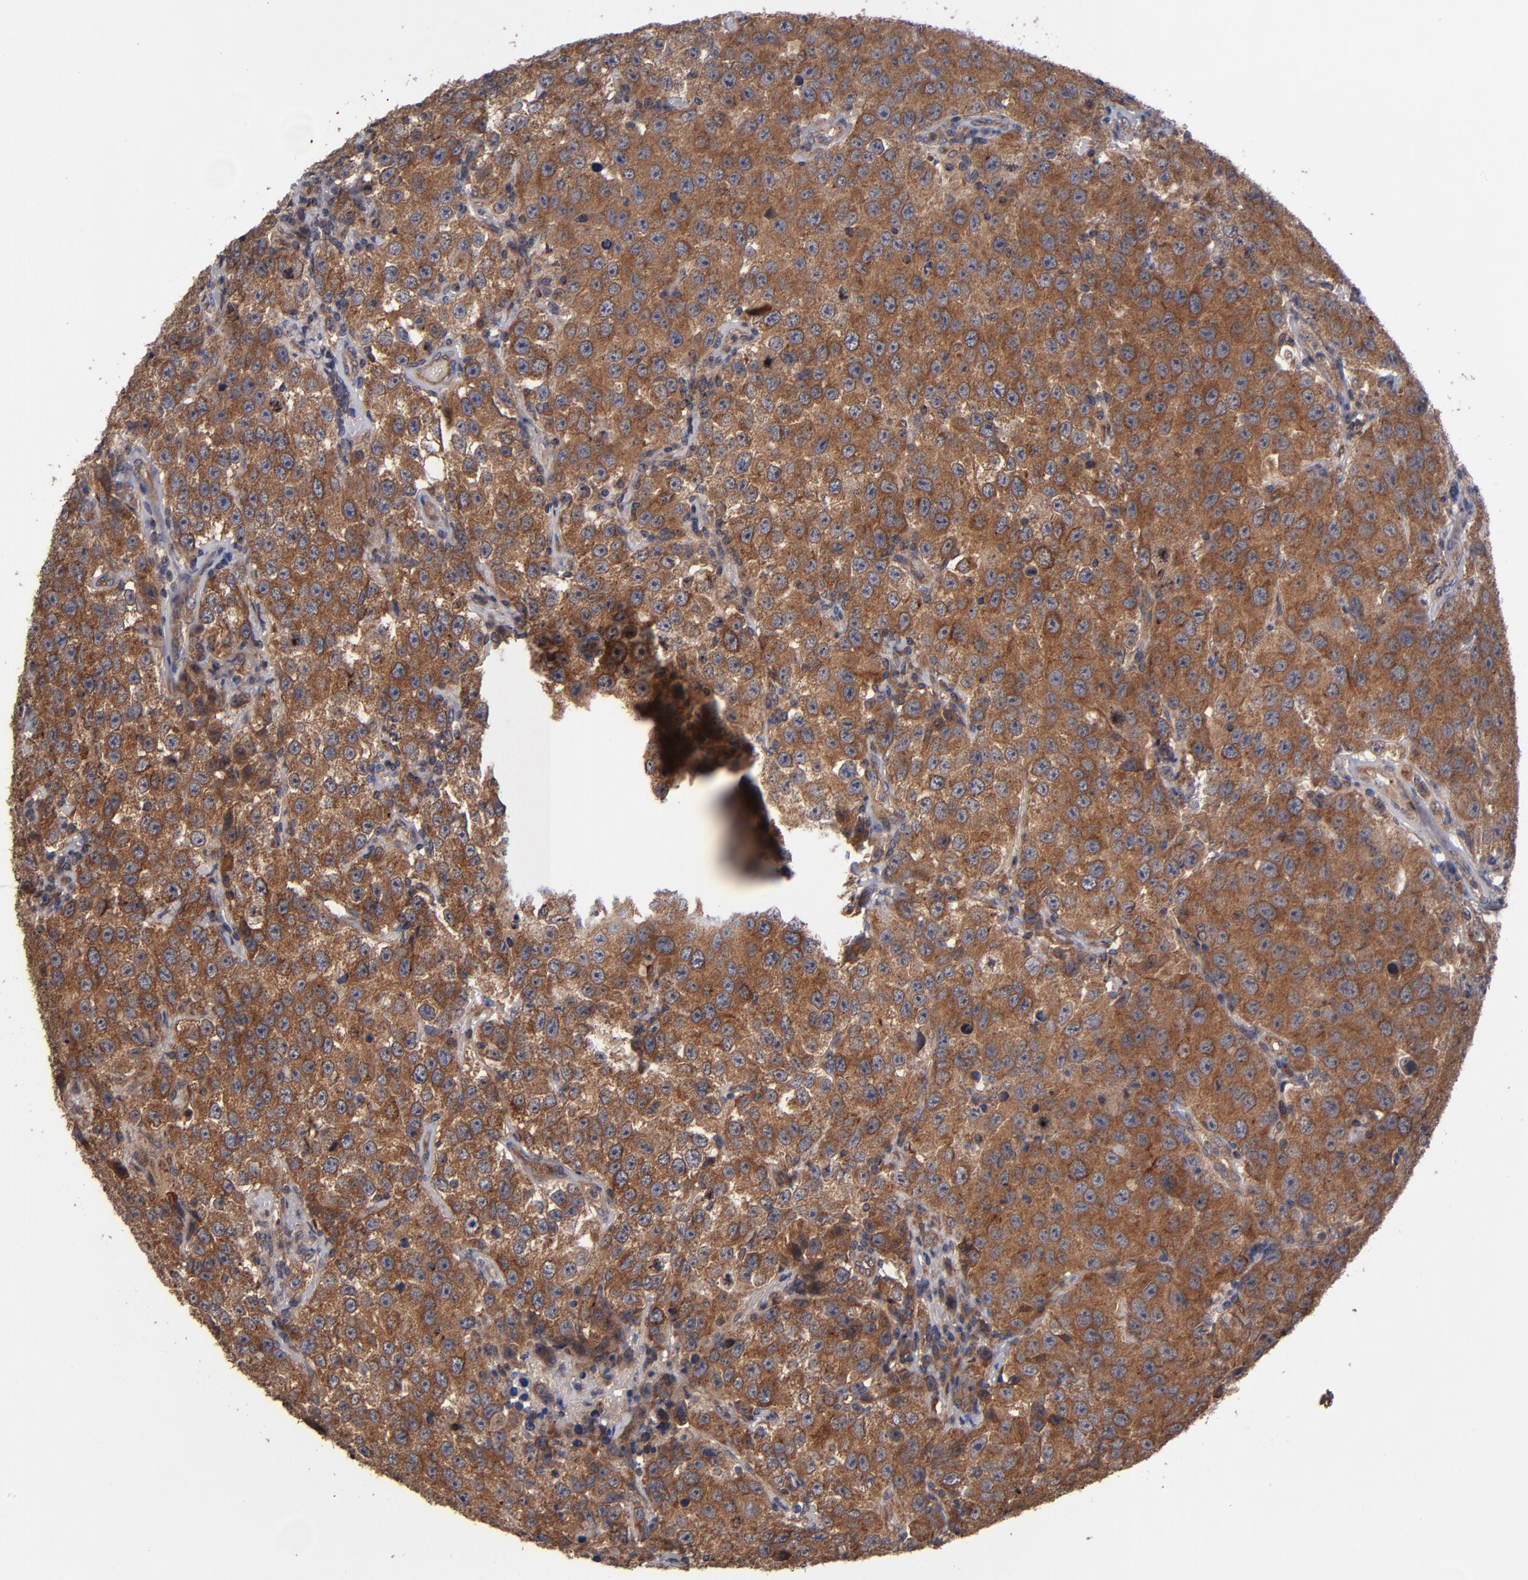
{"staining": {"intensity": "strong", "quantity": ">75%", "location": "cytoplasmic/membranous"}, "tissue": "testis cancer", "cell_type": "Tumor cells", "image_type": "cancer", "snomed": [{"axis": "morphology", "description": "Seminoma, NOS"}, {"axis": "topography", "description": "Testis"}], "caption": "A brown stain shows strong cytoplasmic/membranous positivity of a protein in human testis cancer (seminoma) tumor cells.", "gene": "BDKRB1", "patient": {"sex": "male", "age": 52}}